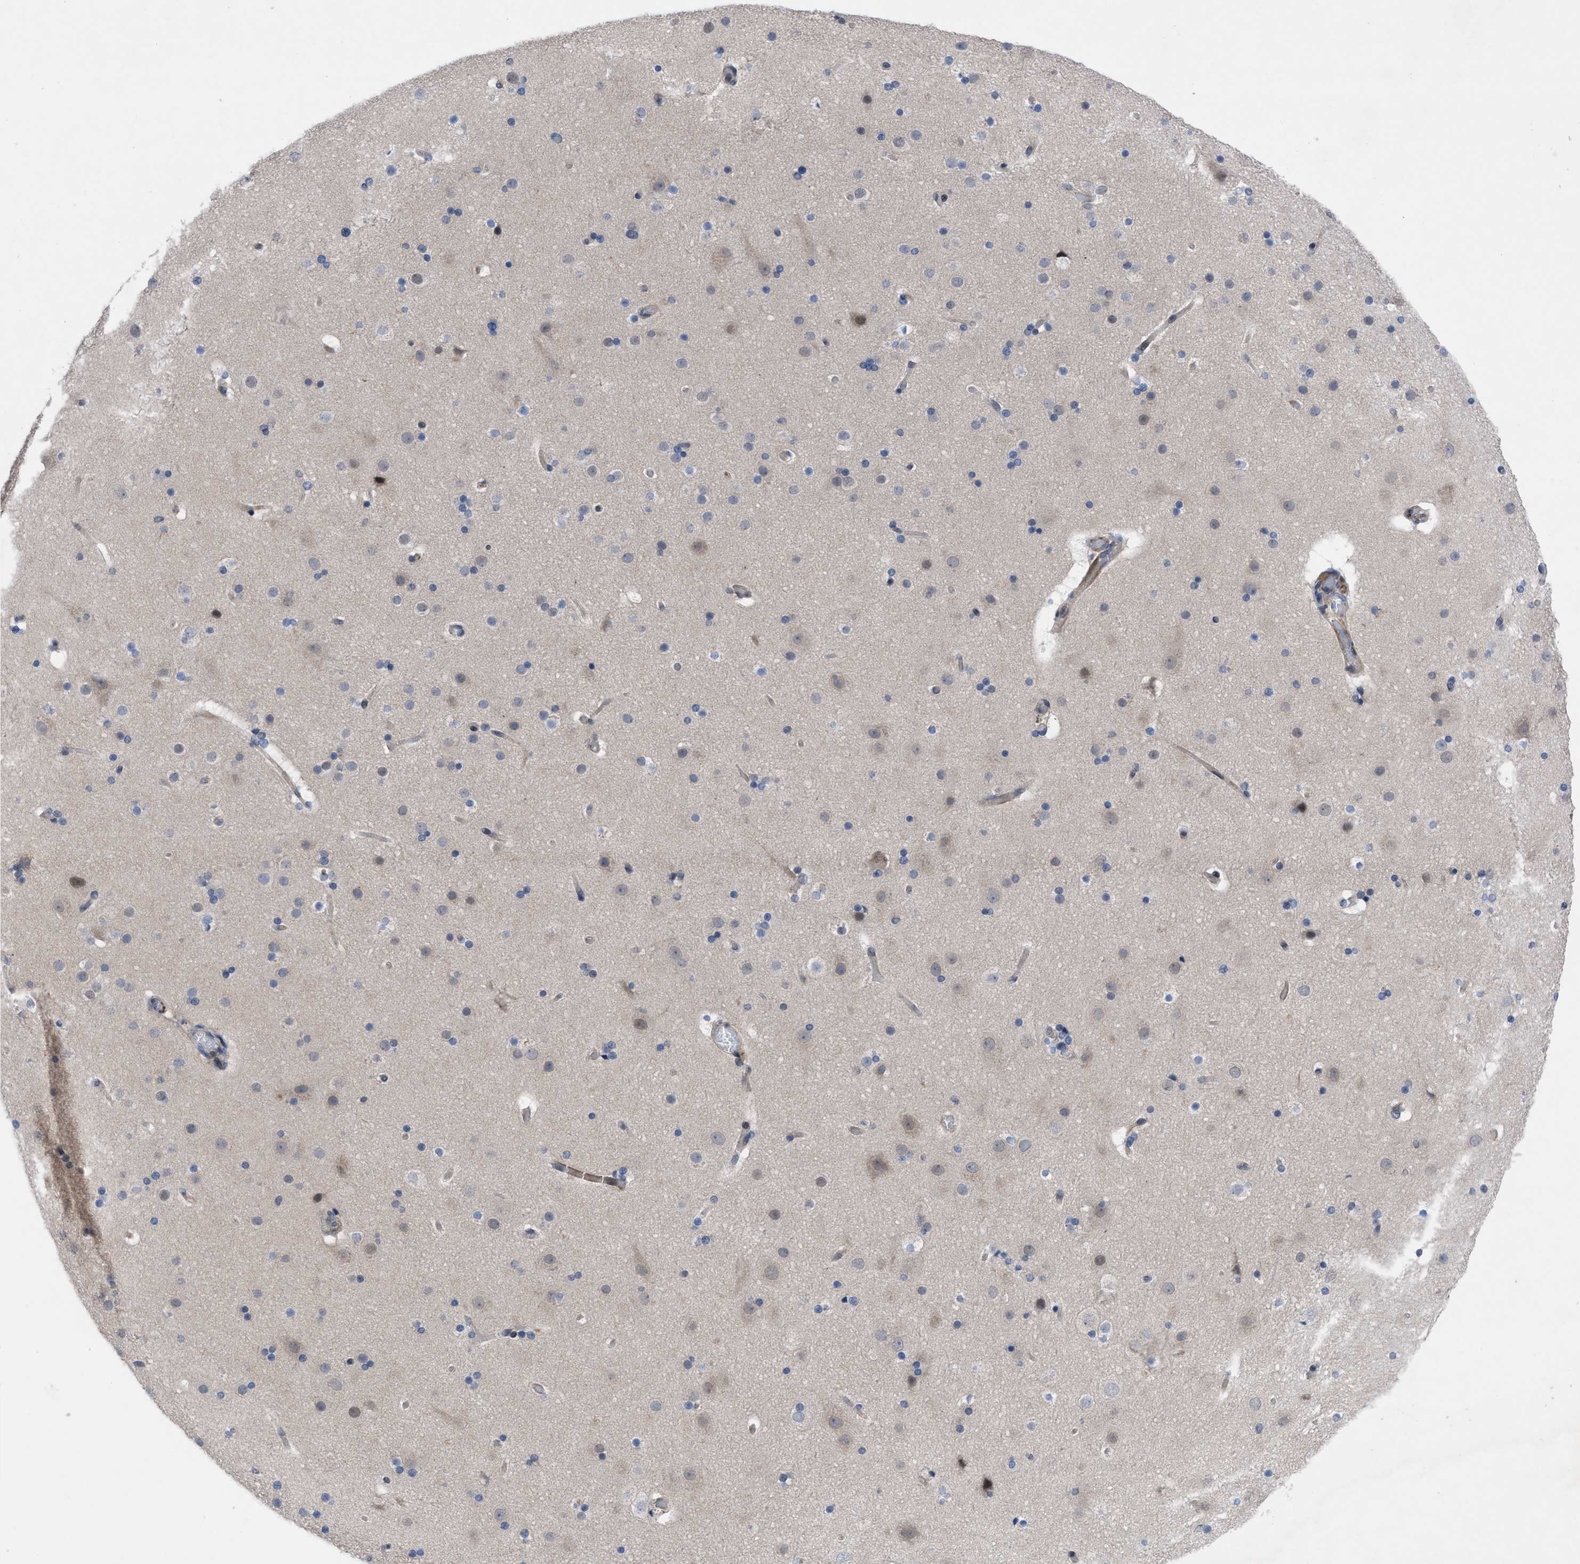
{"staining": {"intensity": "weak", "quantity": "25%-75%", "location": "cytoplasmic/membranous,nuclear"}, "tissue": "cerebral cortex", "cell_type": "Endothelial cells", "image_type": "normal", "snomed": [{"axis": "morphology", "description": "Normal tissue, NOS"}, {"axis": "topography", "description": "Cerebral cortex"}], "caption": "Weak cytoplasmic/membranous,nuclear expression for a protein is present in approximately 25%-75% of endothelial cells of benign cerebral cortex using immunohistochemistry (IHC).", "gene": "IL17RE", "patient": {"sex": "male", "age": 57}}